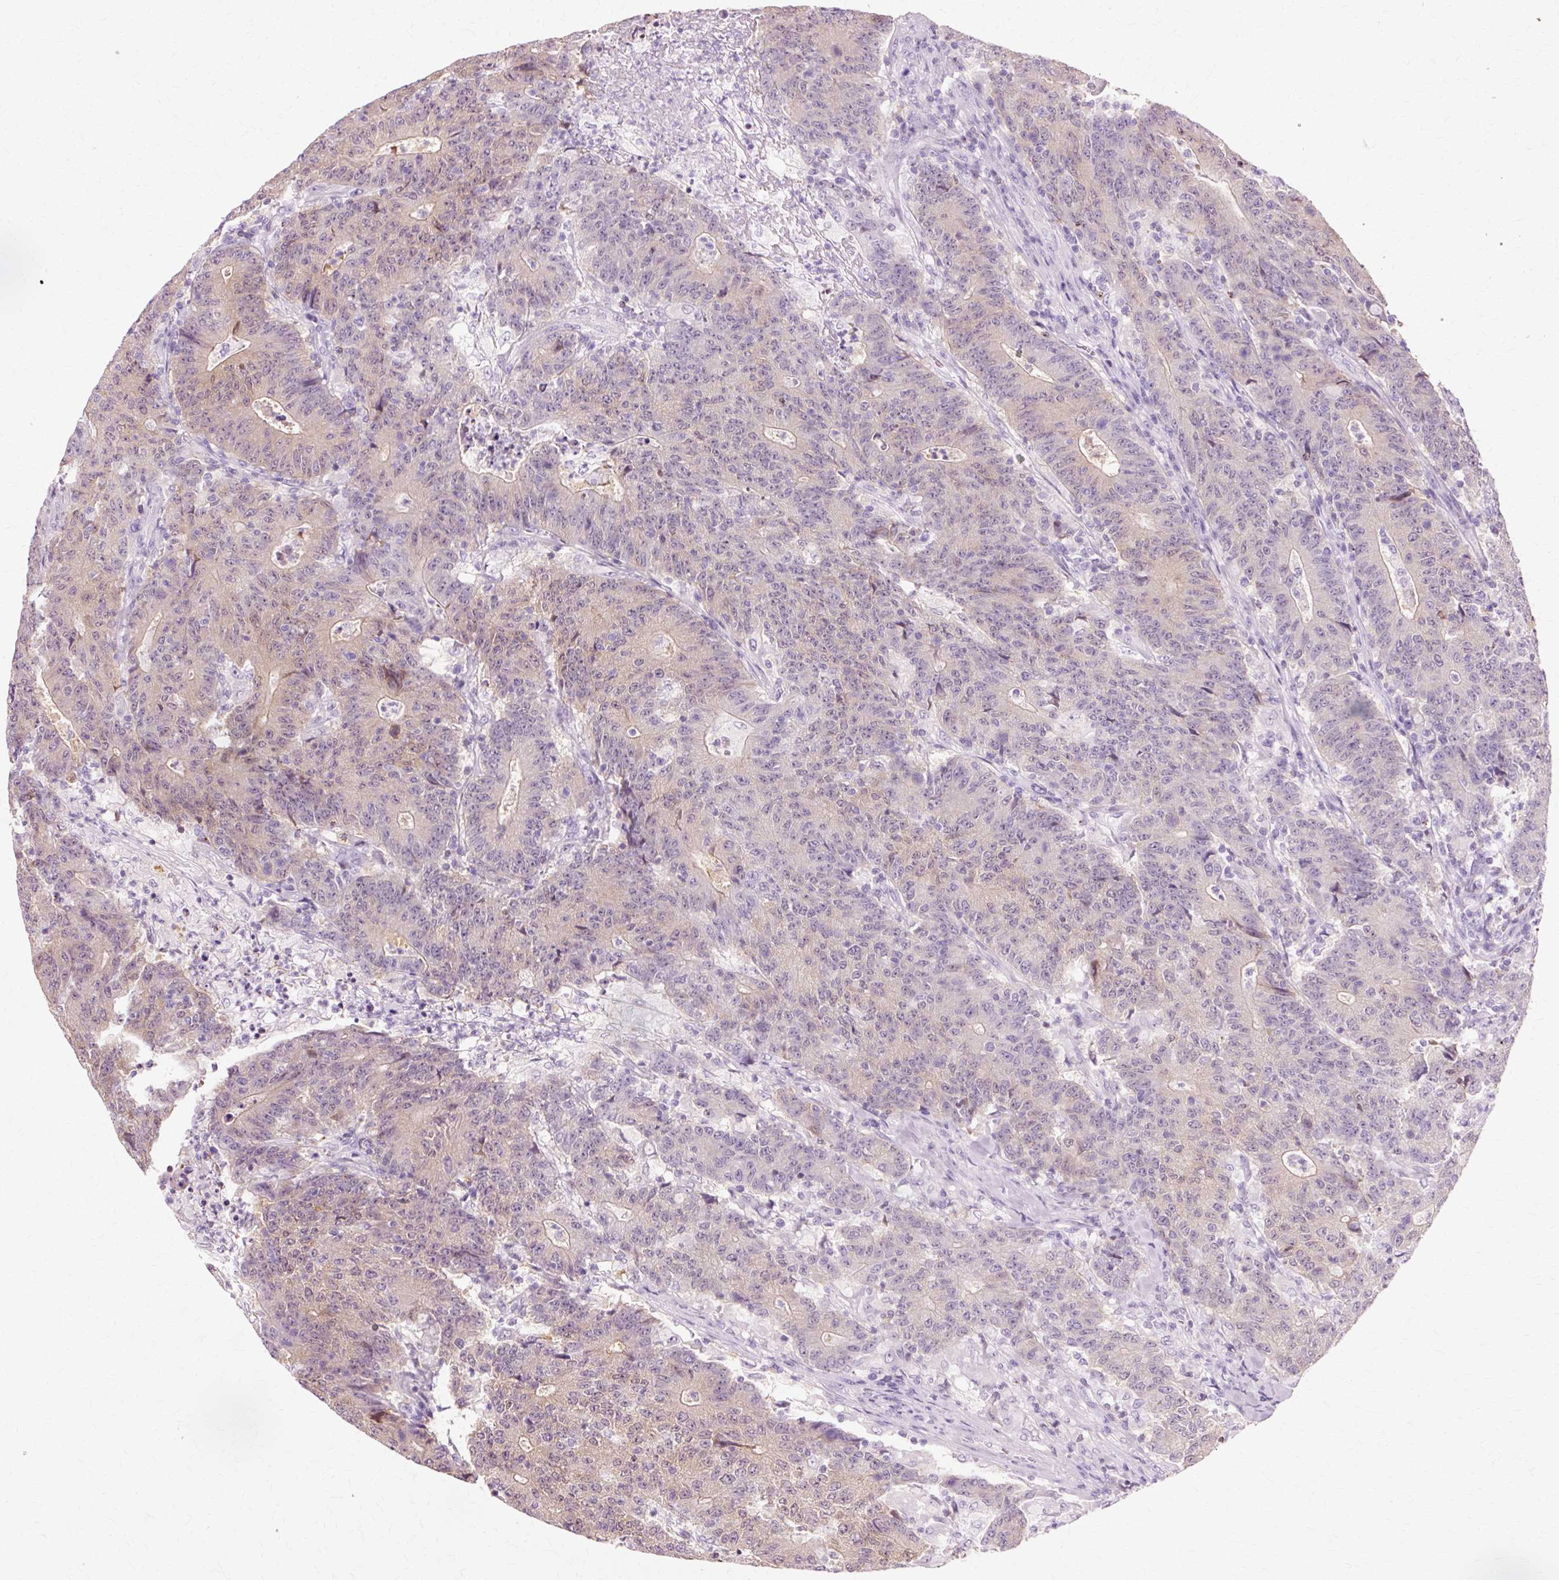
{"staining": {"intensity": "weak", "quantity": "<25%", "location": "cytoplasmic/membranous,nuclear"}, "tissue": "colorectal cancer", "cell_type": "Tumor cells", "image_type": "cancer", "snomed": [{"axis": "morphology", "description": "Adenocarcinoma, NOS"}, {"axis": "topography", "description": "Colon"}], "caption": "Micrograph shows no significant protein positivity in tumor cells of adenocarcinoma (colorectal).", "gene": "VN1R2", "patient": {"sex": "female", "age": 75}}